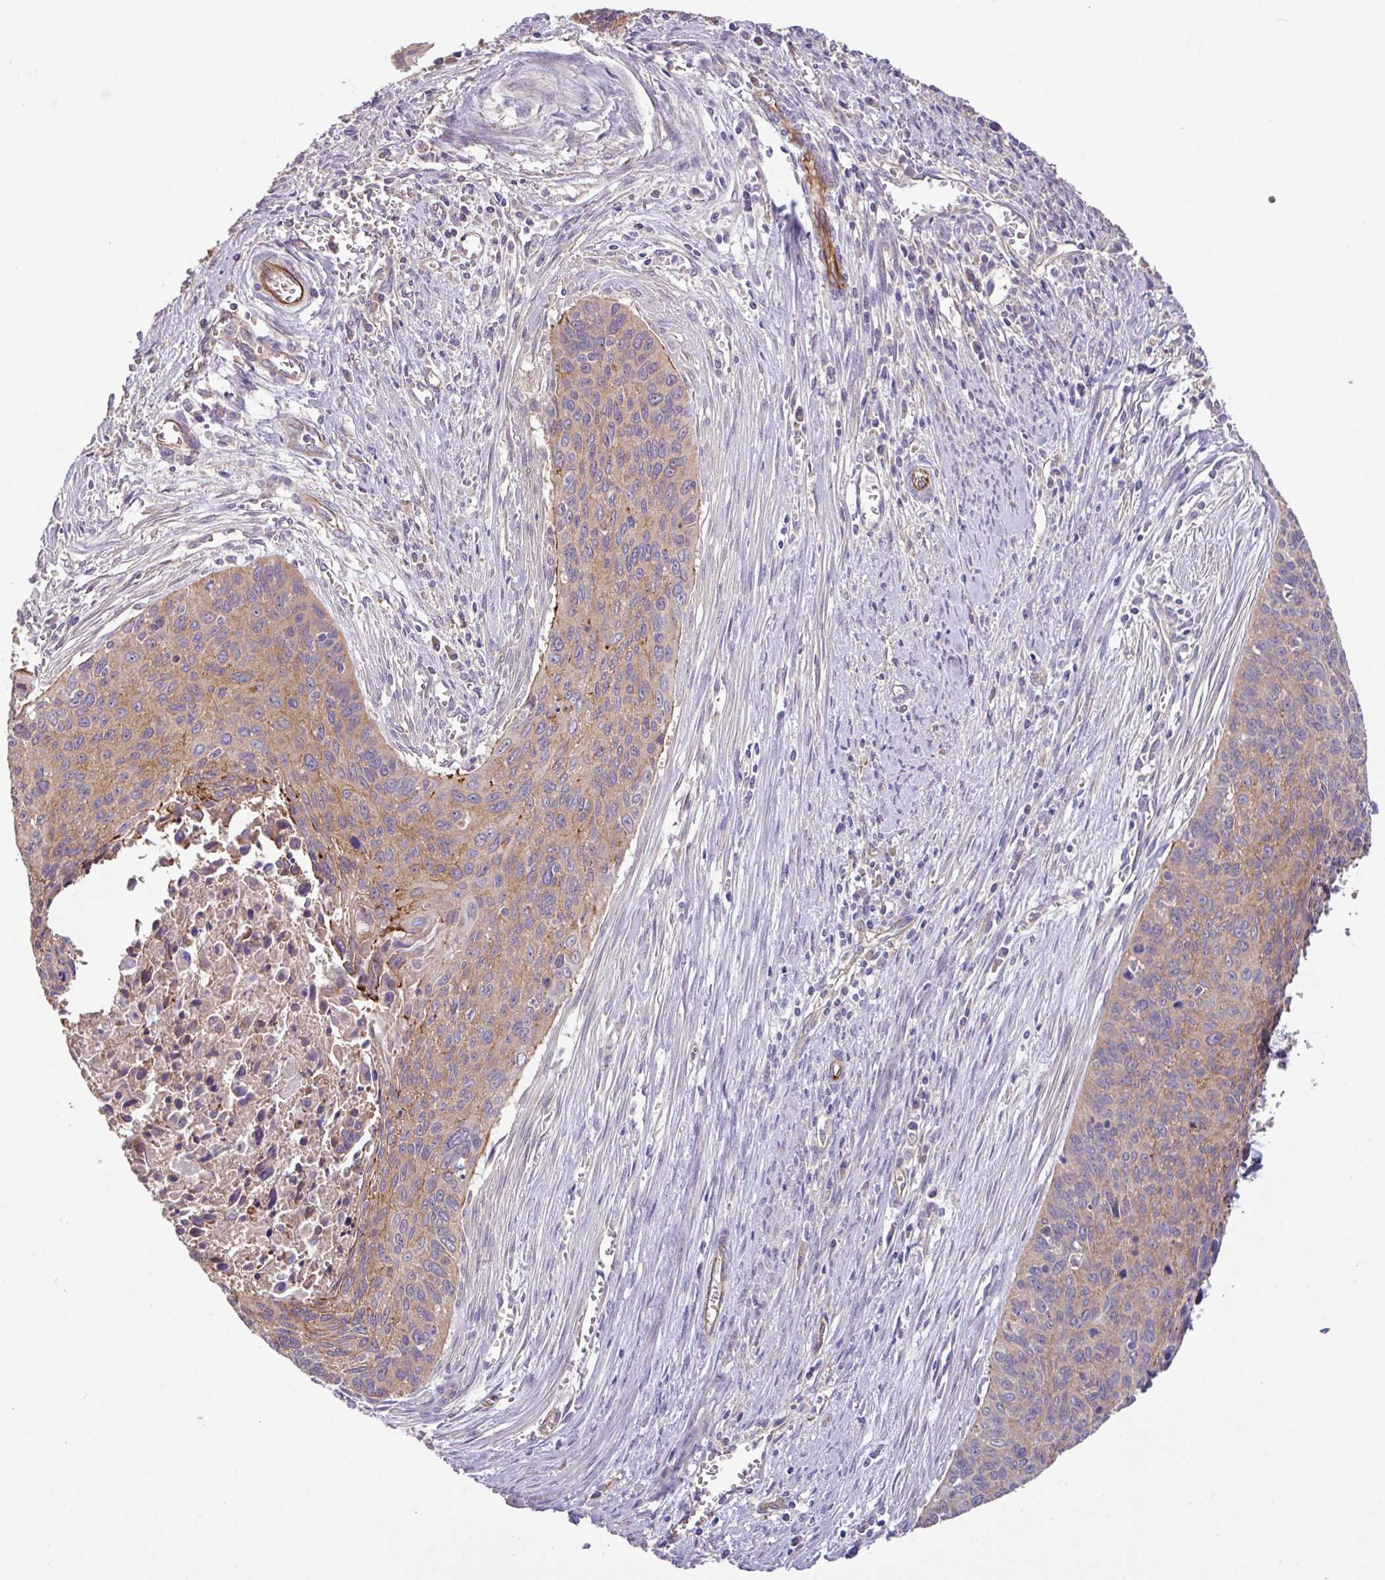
{"staining": {"intensity": "weak", "quantity": "25%-75%", "location": "cytoplasmic/membranous"}, "tissue": "cervical cancer", "cell_type": "Tumor cells", "image_type": "cancer", "snomed": [{"axis": "morphology", "description": "Squamous cell carcinoma, NOS"}, {"axis": "topography", "description": "Cervix"}], "caption": "Brown immunohistochemical staining in cervical cancer displays weak cytoplasmic/membranous staining in about 25%-75% of tumor cells.", "gene": "LRRC53", "patient": {"sex": "female", "age": 55}}